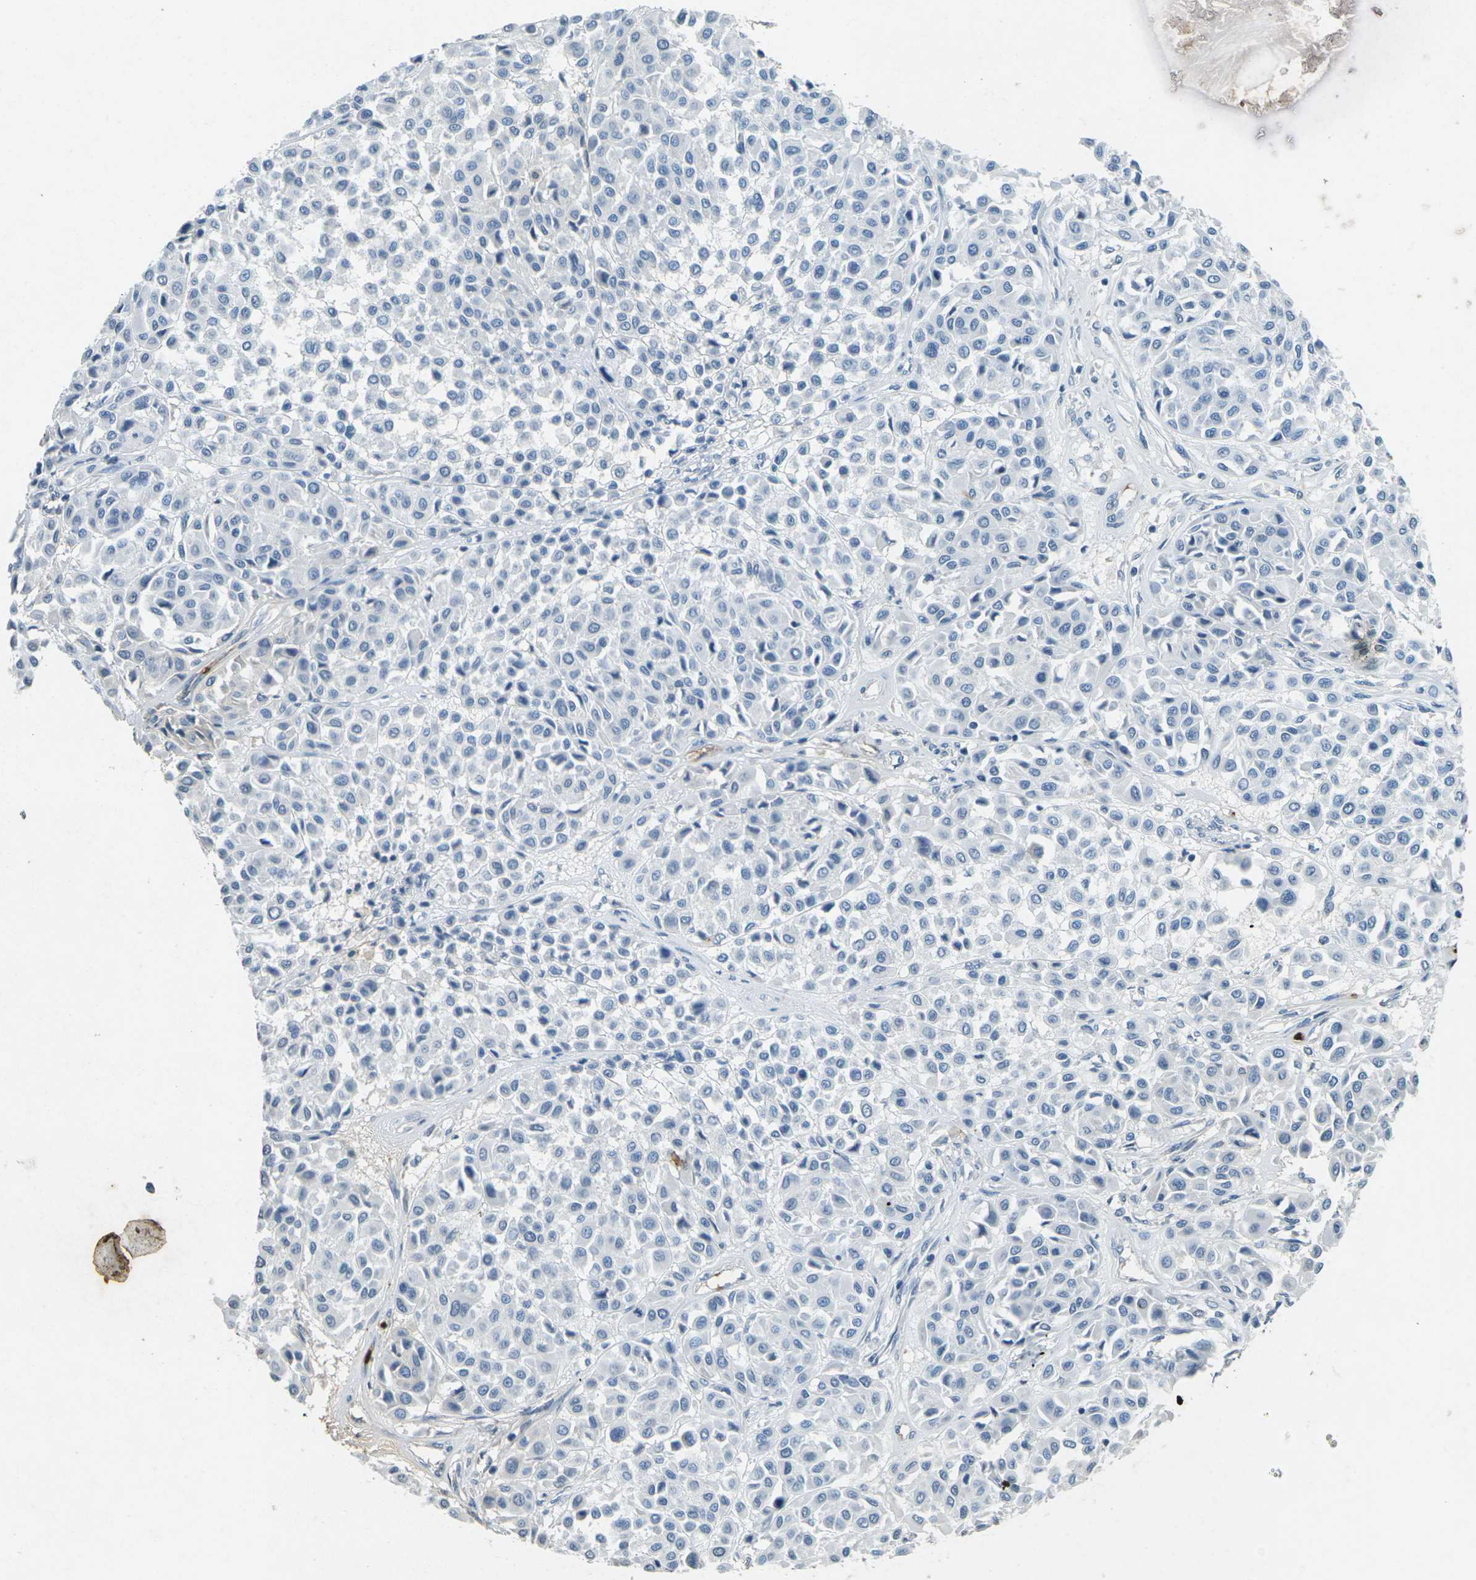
{"staining": {"intensity": "negative", "quantity": "none", "location": "none"}, "tissue": "melanoma", "cell_type": "Tumor cells", "image_type": "cancer", "snomed": [{"axis": "morphology", "description": "Malignant melanoma, Metastatic site"}, {"axis": "topography", "description": "Soft tissue"}], "caption": "This is an immunohistochemistry (IHC) photomicrograph of melanoma. There is no staining in tumor cells.", "gene": "HBB", "patient": {"sex": "male", "age": 41}}